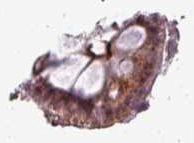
{"staining": {"intensity": "moderate", "quantity": ">75%", "location": "cytoplasmic/membranous"}, "tissue": "colon", "cell_type": "Endothelial cells", "image_type": "normal", "snomed": [{"axis": "morphology", "description": "Normal tissue, NOS"}, {"axis": "topography", "description": "Colon"}], "caption": "A high-resolution micrograph shows immunohistochemistry staining of benign colon, which shows moderate cytoplasmic/membranous staining in about >75% of endothelial cells.", "gene": "CLIC1", "patient": {"sex": "male", "age": 56}}